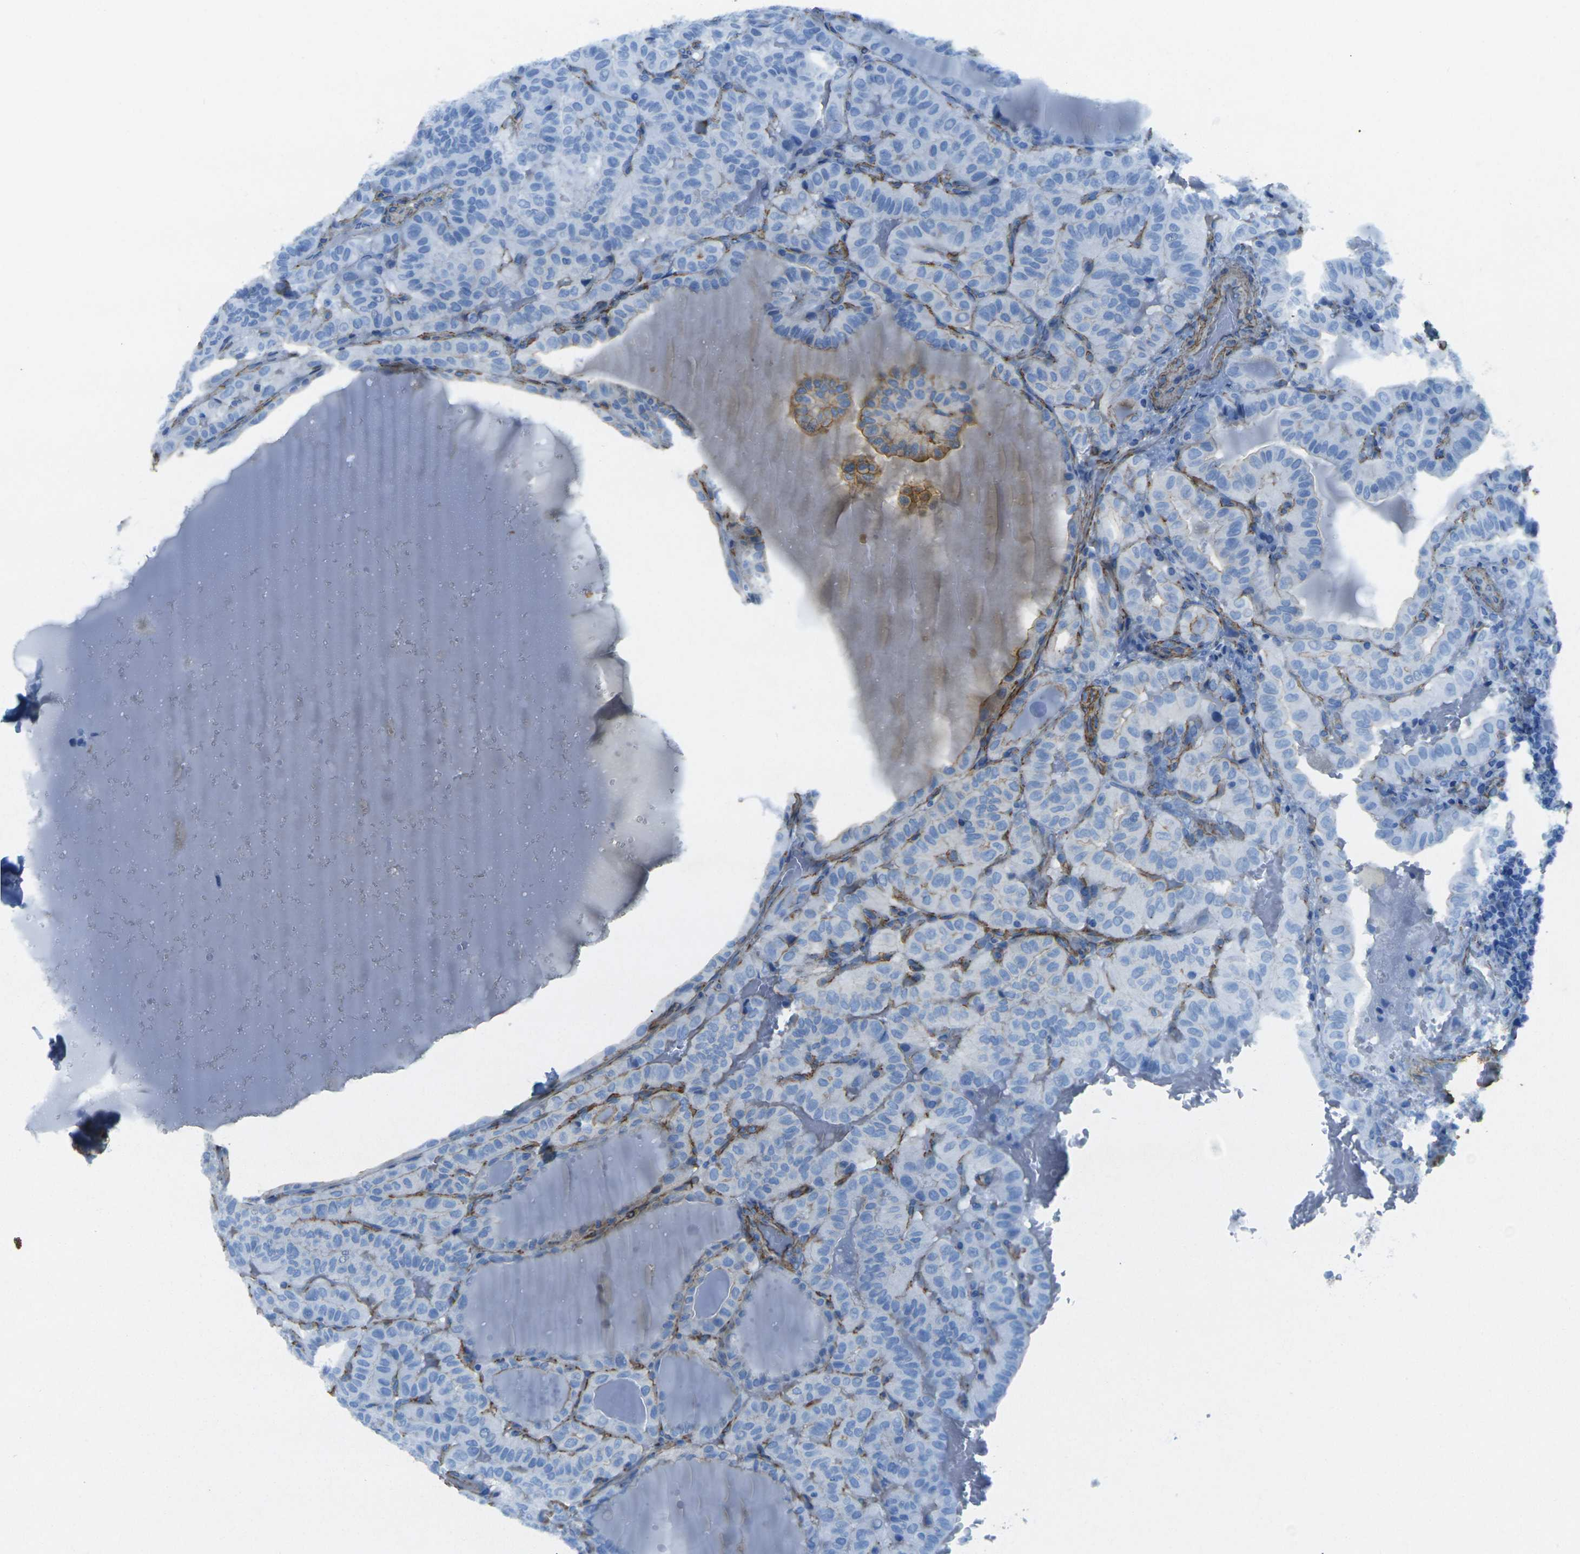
{"staining": {"intensity": "negative", "quantity": "none", "location": "none"}, "tissue": "thyroid cancer", "cell_type": "Tumor cells", "image_type": "cancer", "snomed": [{"axis": "morphology", "description": "Papillary adenocarcinoma, NOS"}, {"axis": "topography", "description": "Thyroid gland"}], "caption": "This image is of thyroid cancer (papillary adenocarcinoma) stained with immunohistochemistry to label a protein in brown with the nuclei are counter-stained blue. There is no staining in tumor cells.", "gene": "EPHA7", "patient": {"sex": "male", "age": 77}}